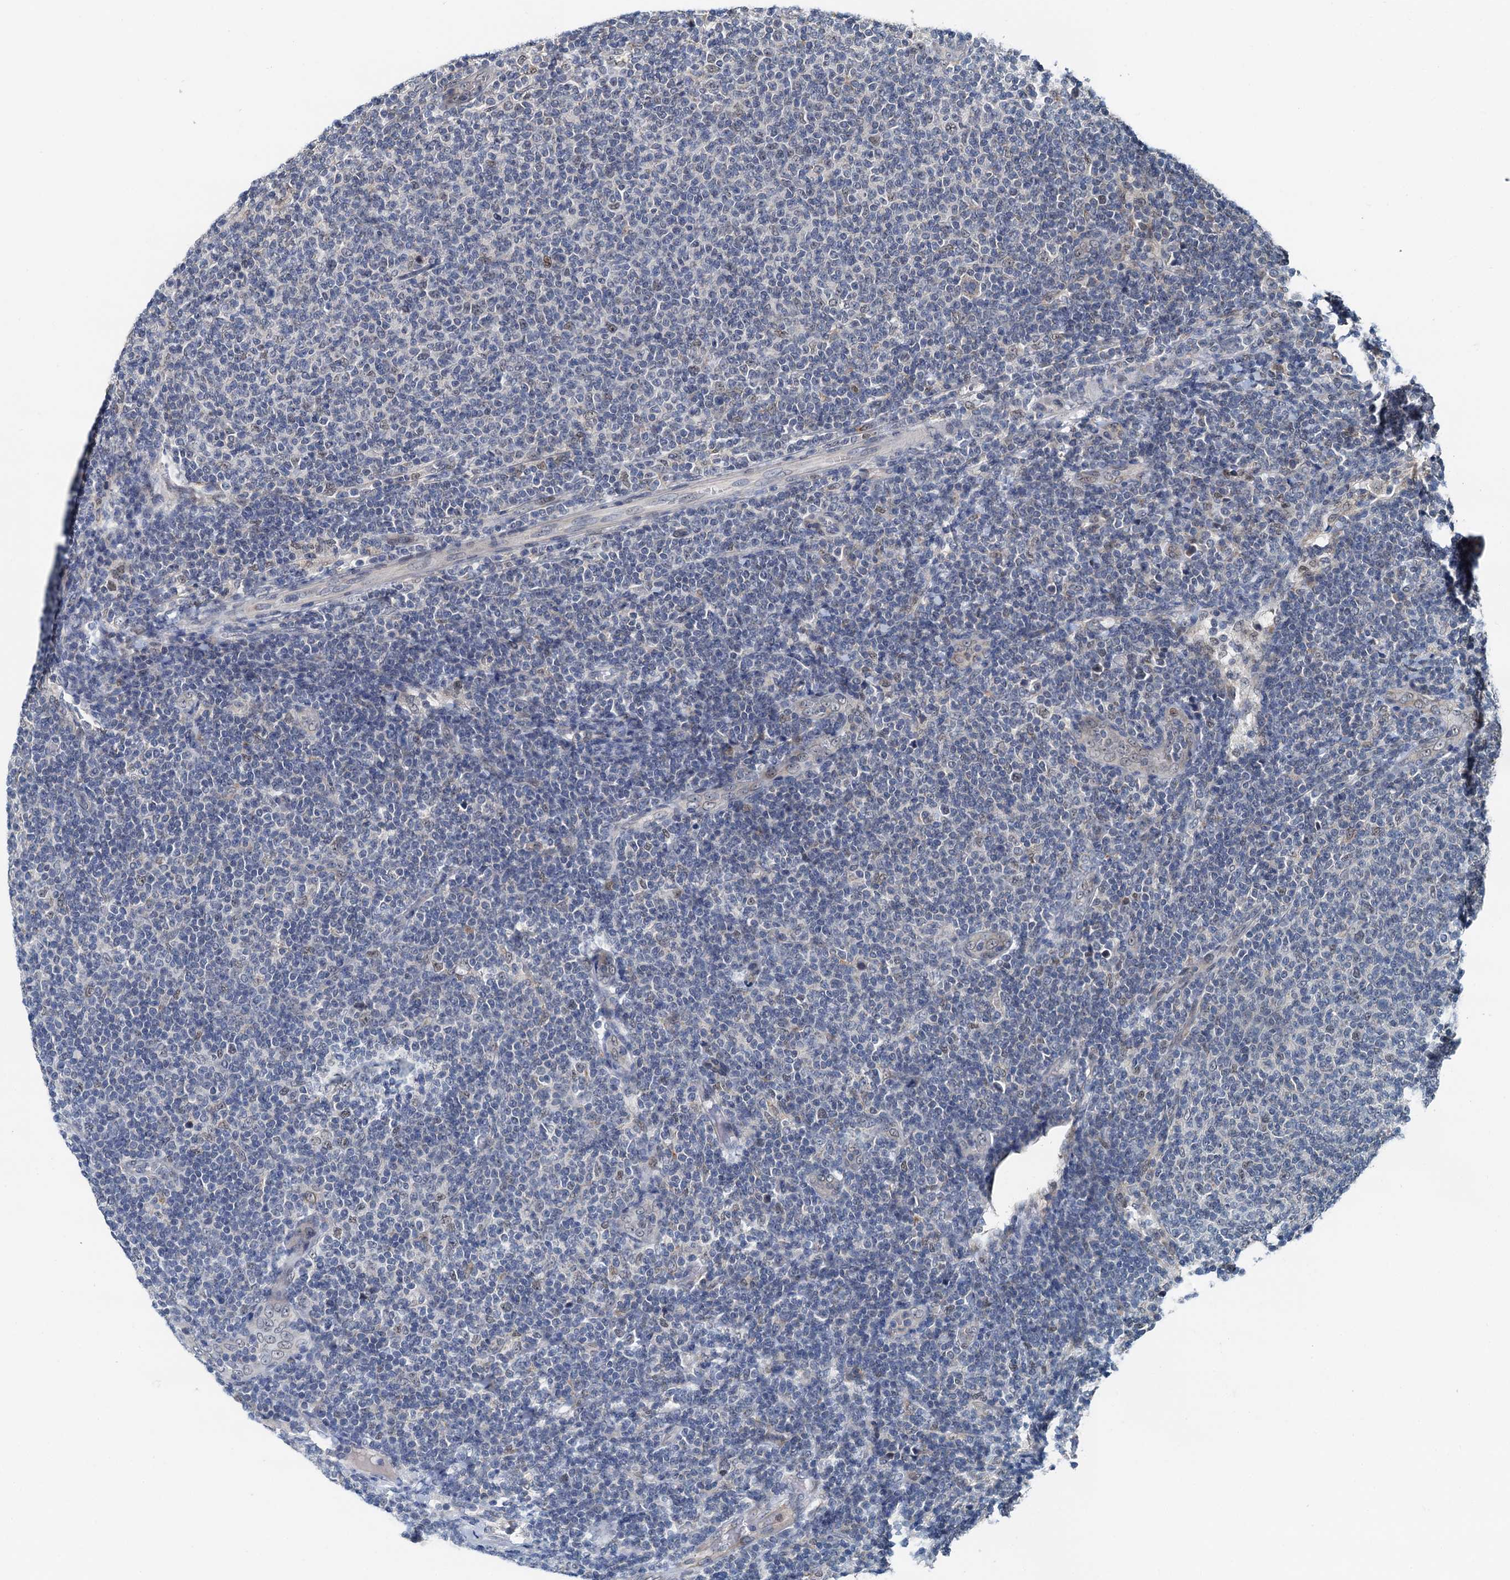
{"staining": {"intensity": "negative", "quantity": "none", "location": "none"}, "tissue": "lymphoma", "cell_type": "Tumor cells", "image_type": "cancer", "snomed": [{"axis": "morphology", "description": "Malignant lymphoma, non-Hodgkin's type, Low grade"}, {"axis": "topography", "description": "Lymph node"}], "caption": "This micrograph is of lymphoma stained with immunohistochemistry to label a protein in brown with the nuclei are counter-stained blue. There is no expression in tumor cells.", "gene": "MCMBP", "patient": {"sex": "male", "age": 66}}